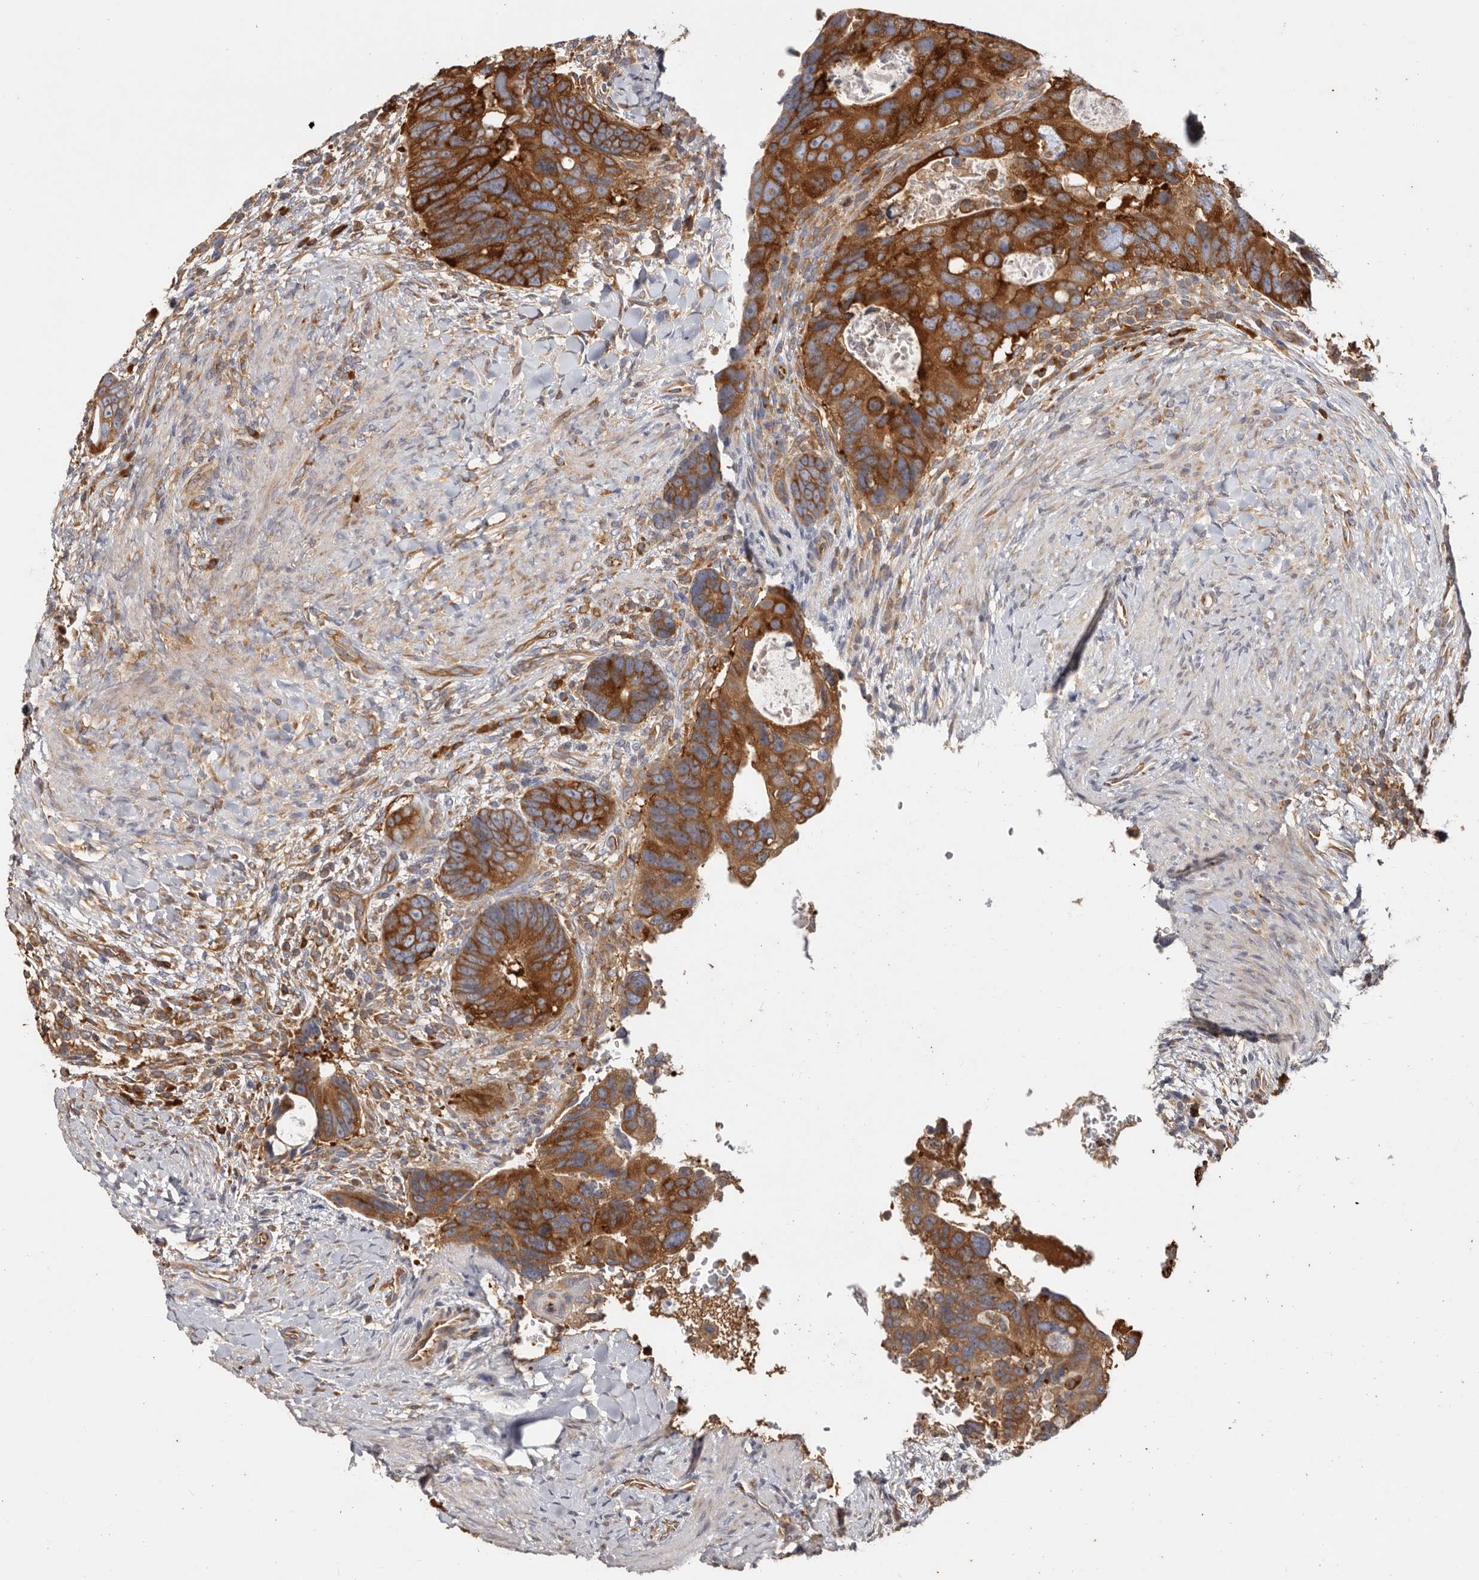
{"staining": {"intensity": "strong", "quantity": ">75%", "location": "cytoplasmic/membranous"}, "tissue": "colorectal cancer", "cell_type": "Tumor cells", "image_type": "cancer", "snomed": [{"axis": "morphology", "description": "Adenocarcinoma, NOS"}, {"axis": "topography", "description": "Rectum"}], "caption": "Colorectal adenocarcinoma stained with a brown dye displays strong cytoplasmic/membranous positive staining in about >75% of tumor cells.", "gene": "EPRS1", "patient": {"sex": "male", "age": 59}}